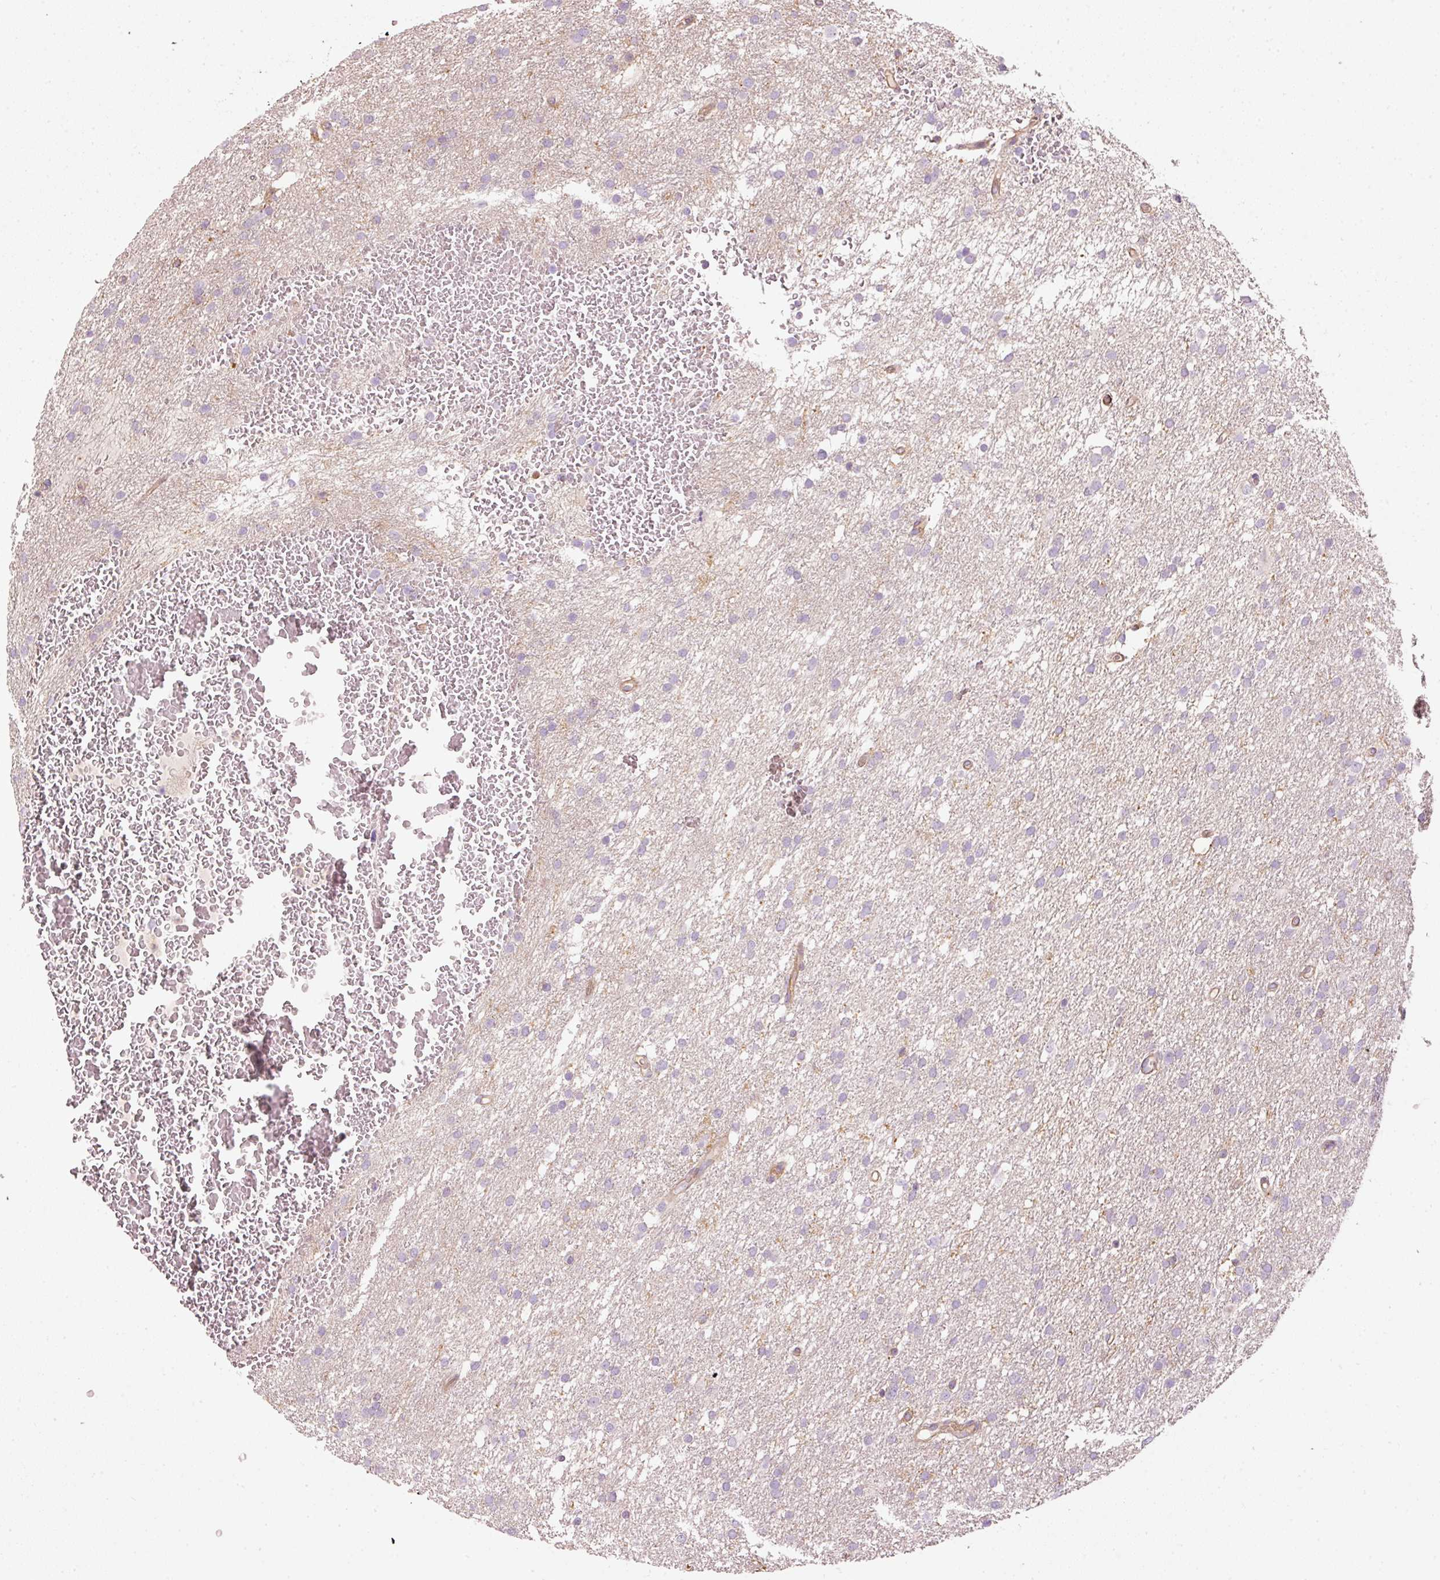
{"staining": {"intensity": "negative", "quantity": "none", "location": "none"}, "tissue": "glioma", "cell_type": "Tumor cells", "image_type": "cancer", "snomed": [{"axis": "morphology", "description": "Glioma, malignant, High grade"}, {"axis": "topography", "description": "Cerebral cortex"}], "caption": "A histopathology image of malignant glioma (high-grade) stained for a protein displays no brown staining in tumor cells.", "gene": "SIPA1", "patient": {"sex": "female", "age": 36}}